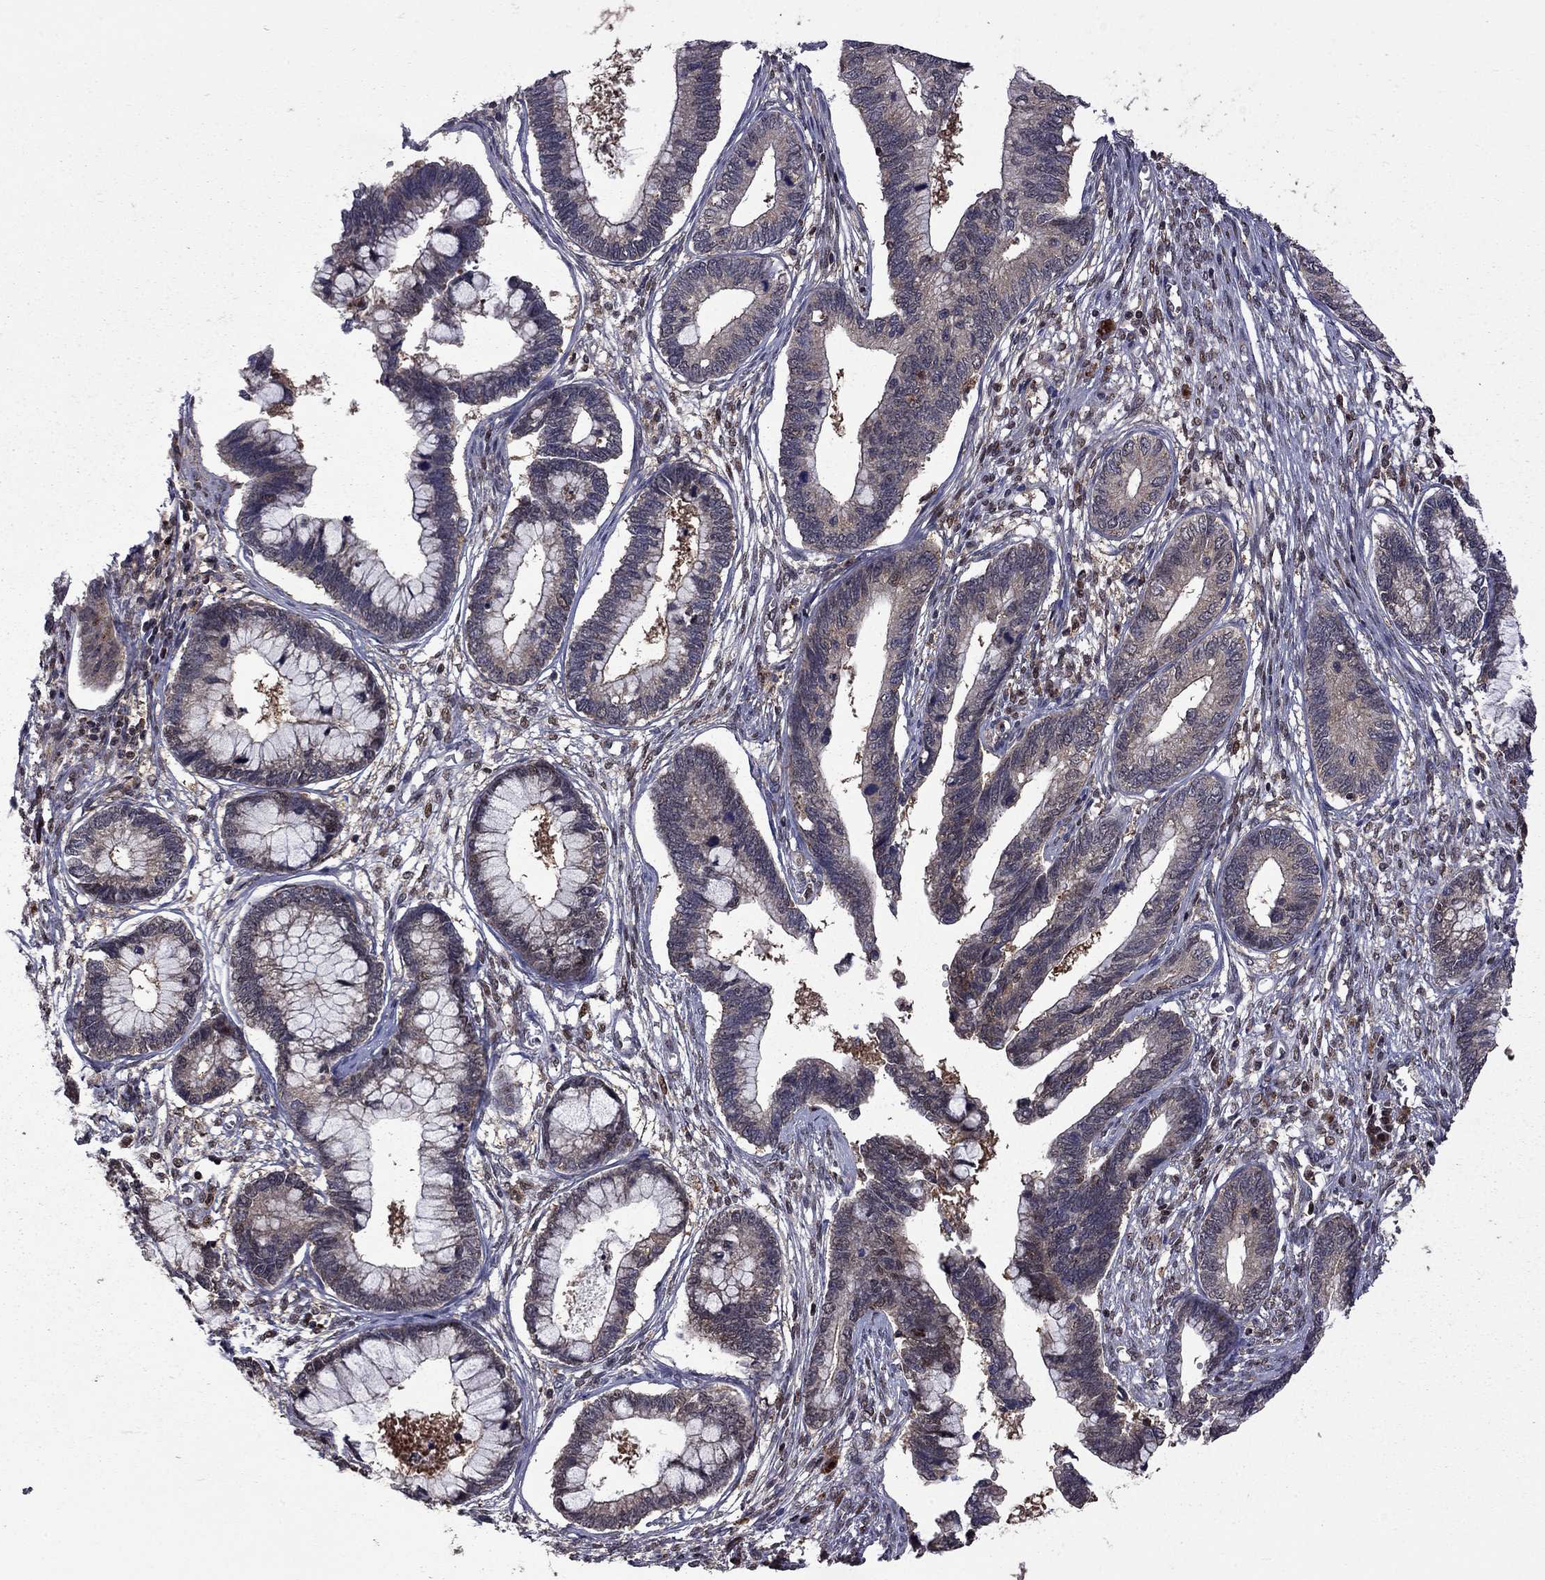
{"staining": {"intensity": "weak", "quantity": "25%-75%", "location": "cytoplasmic/membranous"}, "tissue": "cervical cancer", "cell_type": "Tumor cells", "image_type": "cancer", "snomed": [{"axis": "morphology", "description": "Adenocarcinoma, NOS"}, {"axis": "topography", "description": "Cervix"}], "caption": "Human adenocarcinoma (cervical) stained with a protein marker exhibits weak staining in tumor cells.", "gene": "IPP", "patient": {"sex": "female", "age": 44}}